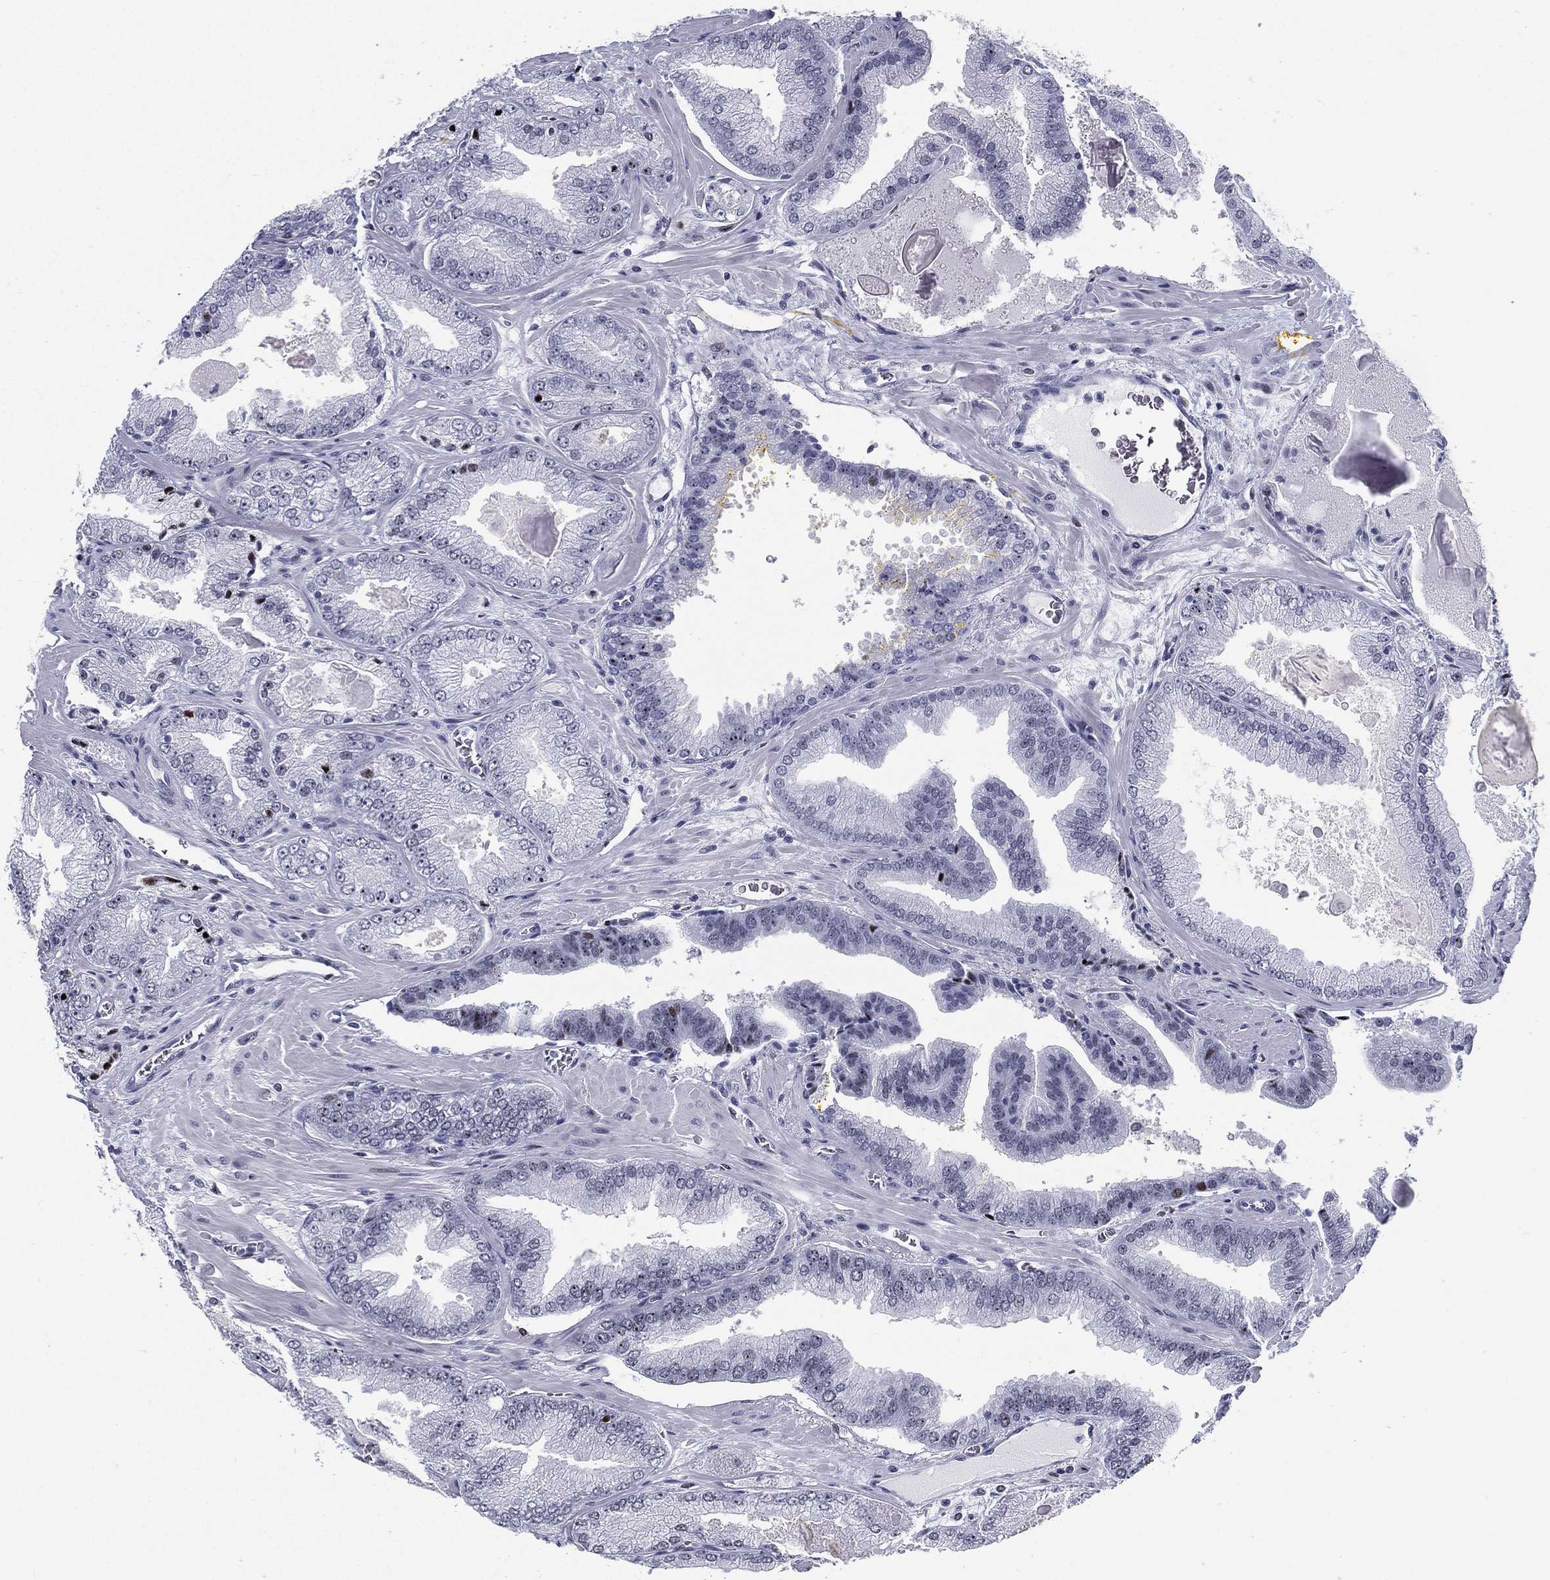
{"staining": {"intensity": "negative", "quantity": "none", "location": "none"}, "tissue": "prostate cancer", "cell_type": "Tumor cells", "image_type": "cancer", "snomed": [{"axis": "morphology", "description": "Adenocarcinoma, Low grade"}, {"axis": "topography", "description": "Prostate"}], "caption": "Tumor cells are negative for brown protein staining in adenocarcinoma (low-grade) (prostate). (DAB immunohistochemistry with hematoxylin counter stain).", "gene": "CYB561D2", "patient": {"sex": "male", "age": 72}}